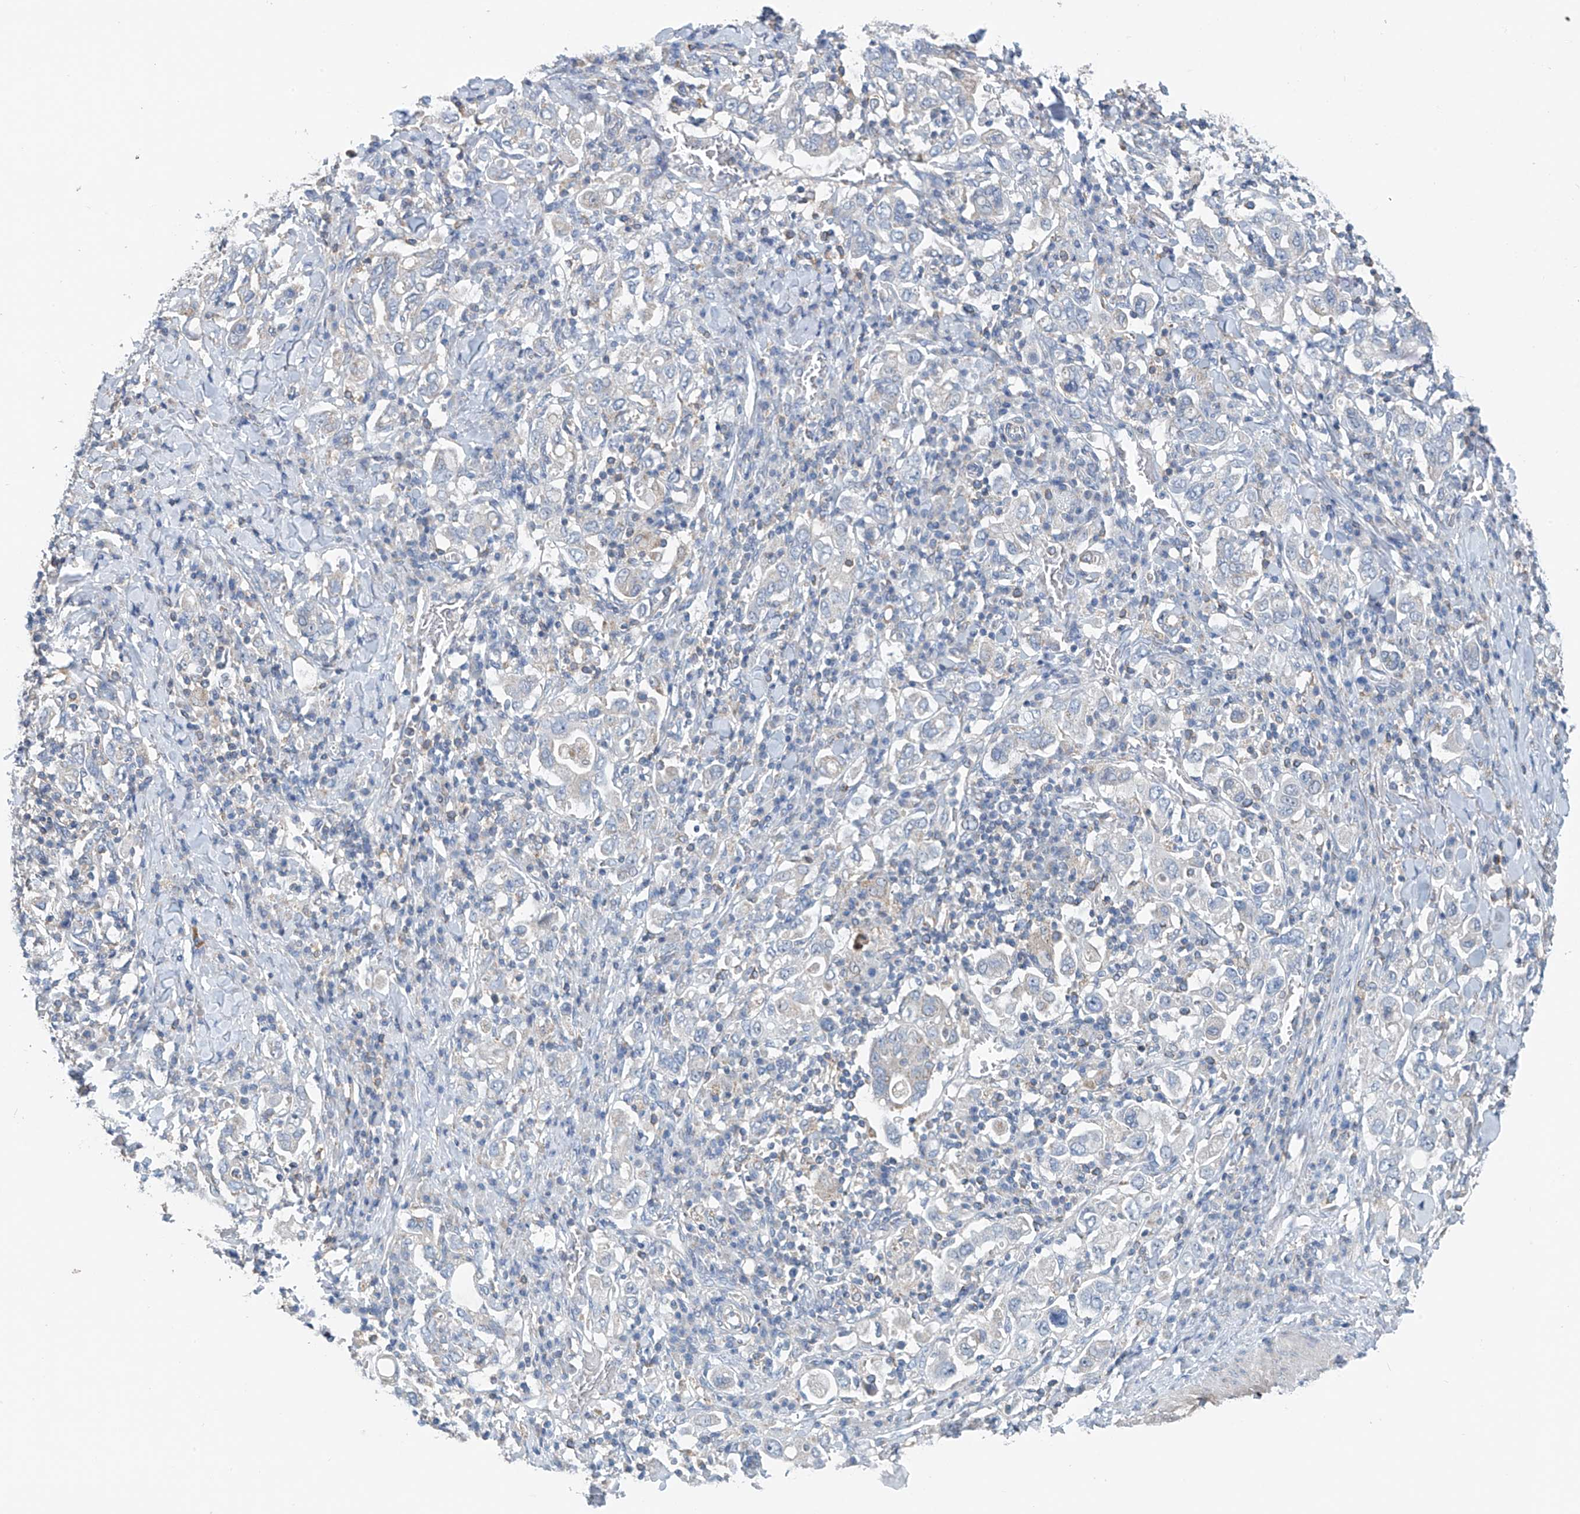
{"staining": {"intensity": "negative", "quantity": "none", "location": "none"}, "tissue": "stomach cancer", "cell_type": "Tumor cells", "image_type": "cancer", "snomed": [{"axis": "morphology", "description": "Adenocarcinoma, NOS"}, {"axis": "topography", "description": "Stomach, upper"}], "caption": "Immunohistochemical staining of human stomach cancer (adenocarcinoma) shows no significant staining in tumor cells.", "gene": "SYN3", "patient": {"sex": "male", "age": 62}}